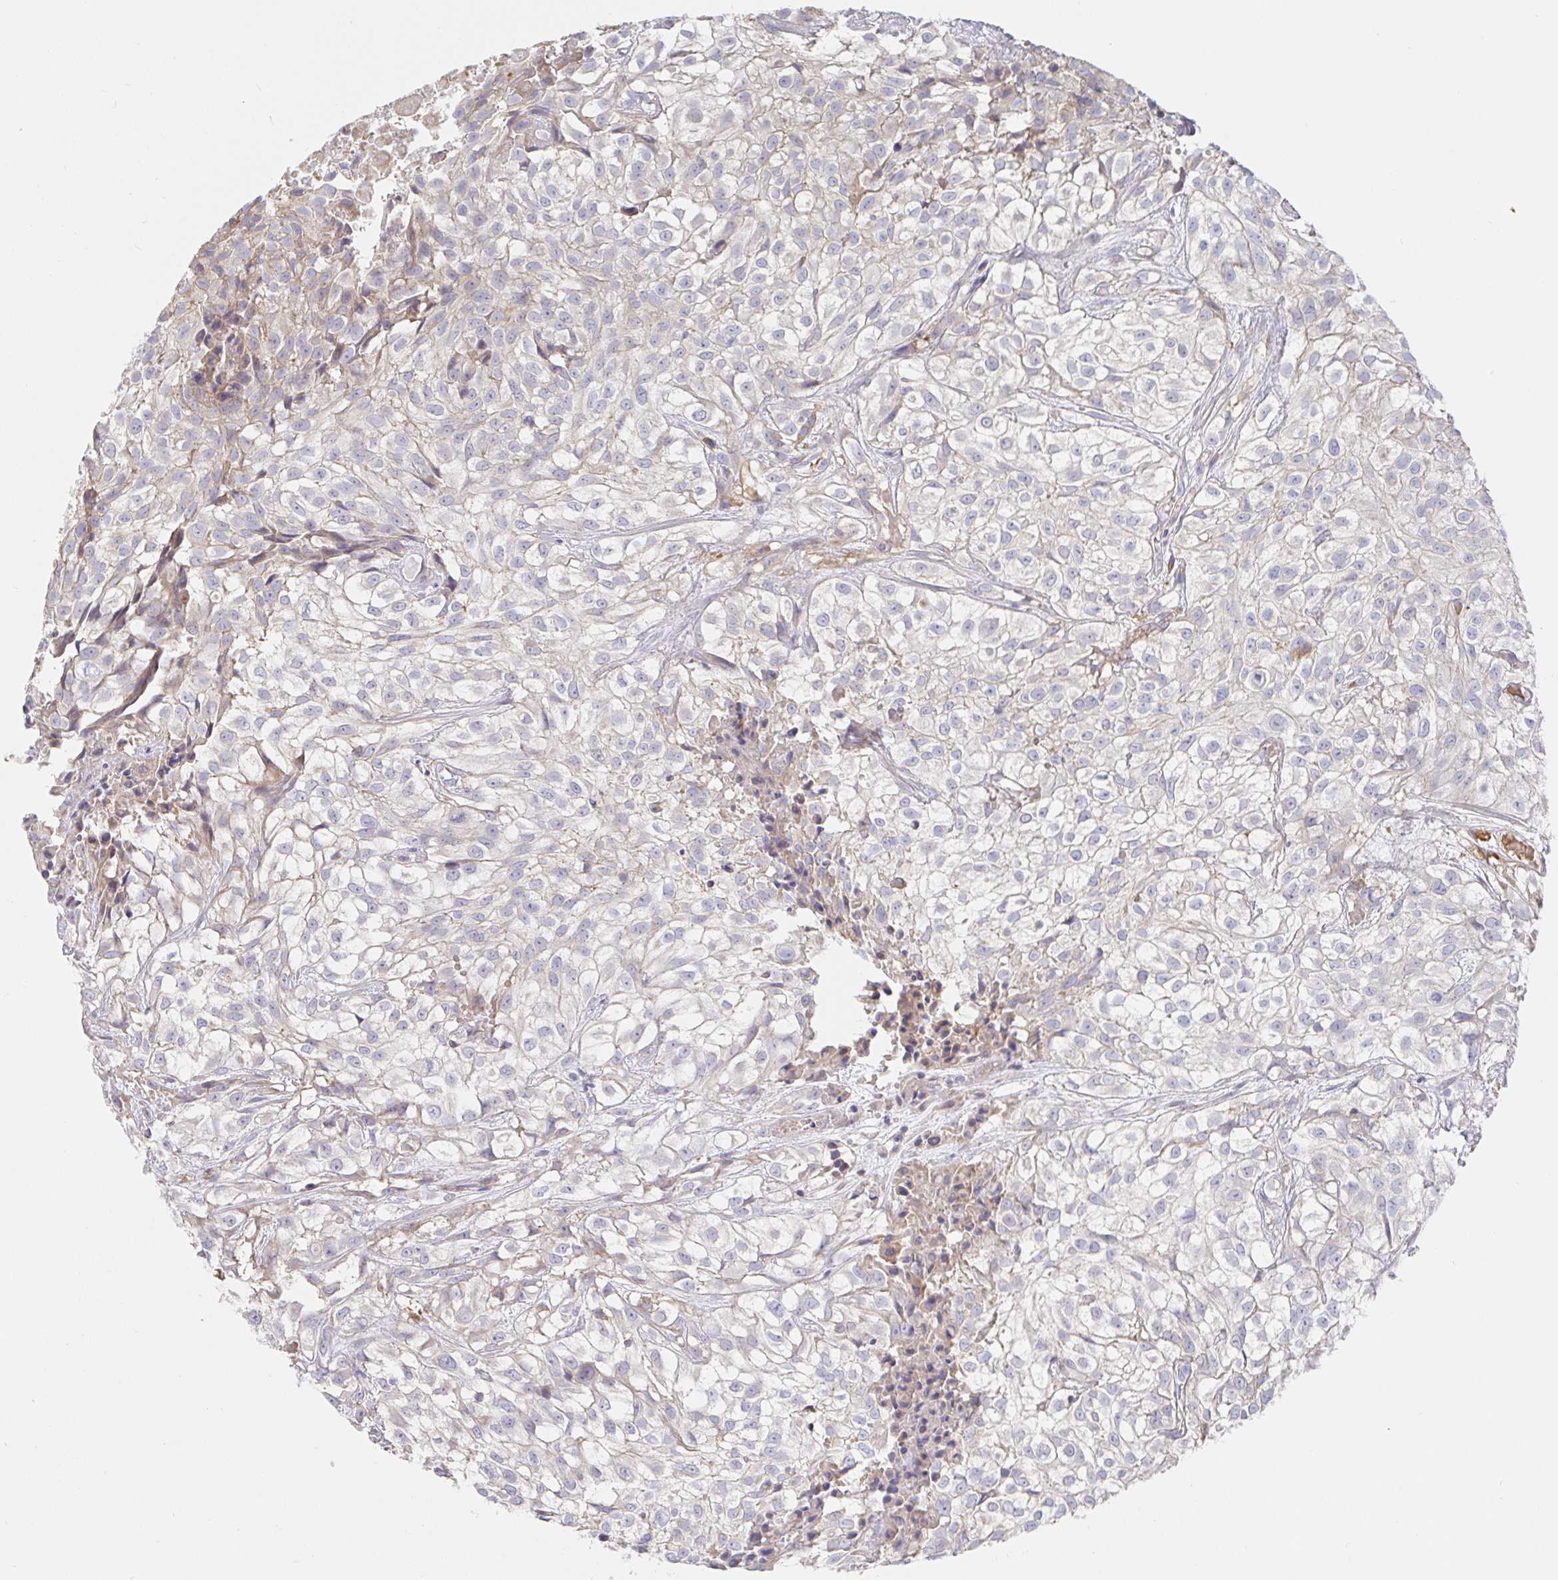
{"staining": {"intensity": "negative", "quantity": "none", "location": "none"}, "tissue": "urothelial cancer", "cell_type": "Tumor cells", "image_type": "cancer", "snomed": [{"axis": "morphology", "description": "Urothelial carcinoma, High grade"}, {"axis": "topography", "description": "Urinary bladder"}], "caption": "Immunohistochemical staining of urothelial cancer exhibits no significant staining in tumor cells.", "gene": "IRAK2", "patient": {"sex": "male", "age": 56}}